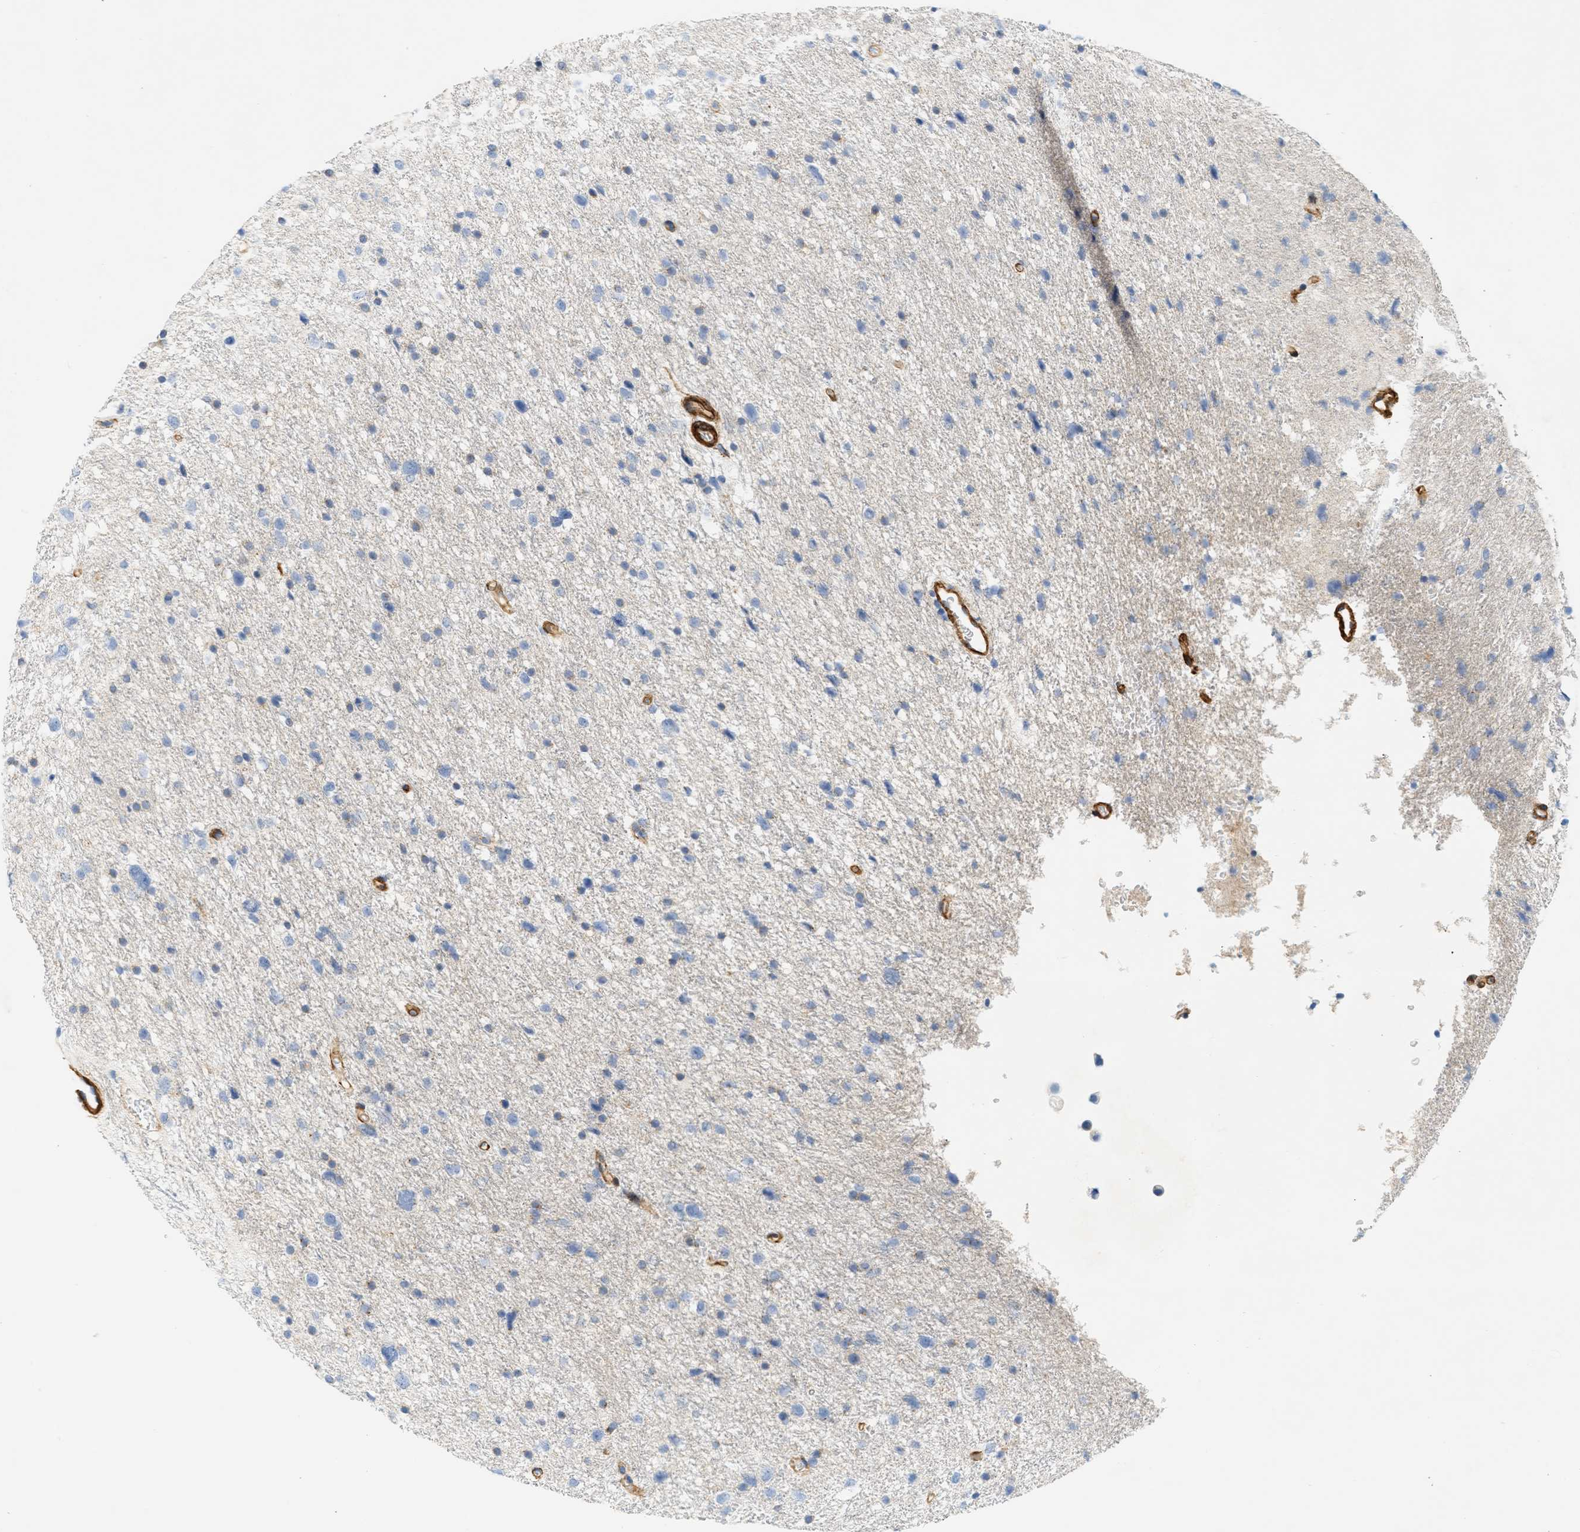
{"staining": {"intensity": "negative", "quantity": "none", "location": "none"}, "tissue": "glioma", "cell_type": "Tumor cells", "image_type": "cancer", "snomed": [{"axis": "morphology", "description": "Glioma, malignant, Low grade"}, {"axis": "topography", "description": "Brain"}], "caption": "Malignant glioma (low-grade) was stained to show a protein in brown. There is no significant expression in tumor cells. (DAB immunohistochemistry, high magnification).", "gene": "SLC30A7", "patient": {"sex": "female", "age": 37}}